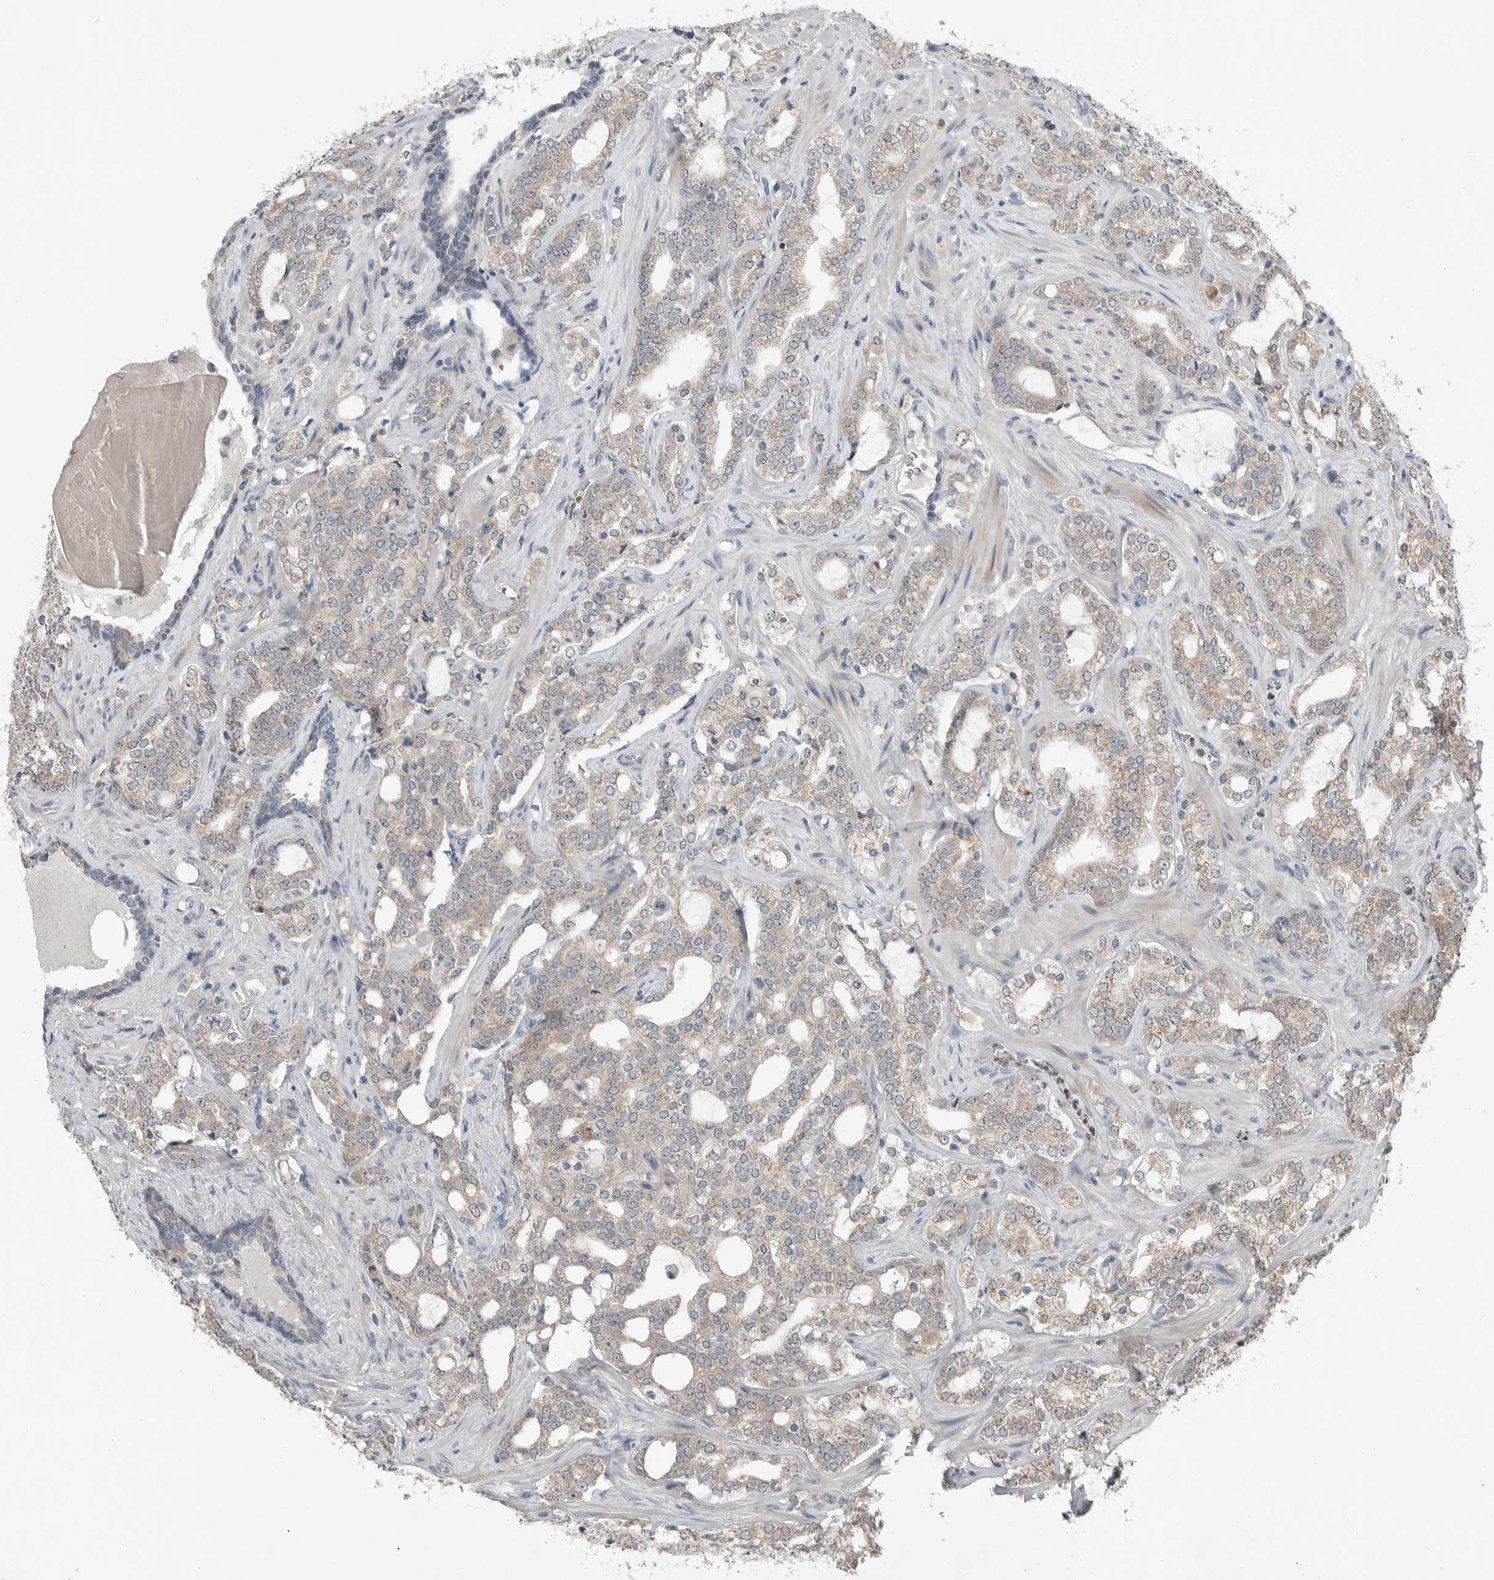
{"staining": {"intensity": "weak", "quantity": ">75%", "location": "cytoplasmic/membranous"}, "tissue": "prostate cancer", "cell_type": "Tumor cells", "image_type": "cancer", "snomed": [{"axis": "morphology", "description": "Adenocarcinoma, High grade"}, {"axis": "topography", "description": "Prostate"}], "caption": "IHC (DAB) staining of prostate cancer shows weak cytoplasmic/membranous protein positivity in approximately >75% of tumor cells.", "gene": "MFAP3L", "patient": {"sex": "male", "age": 64}}